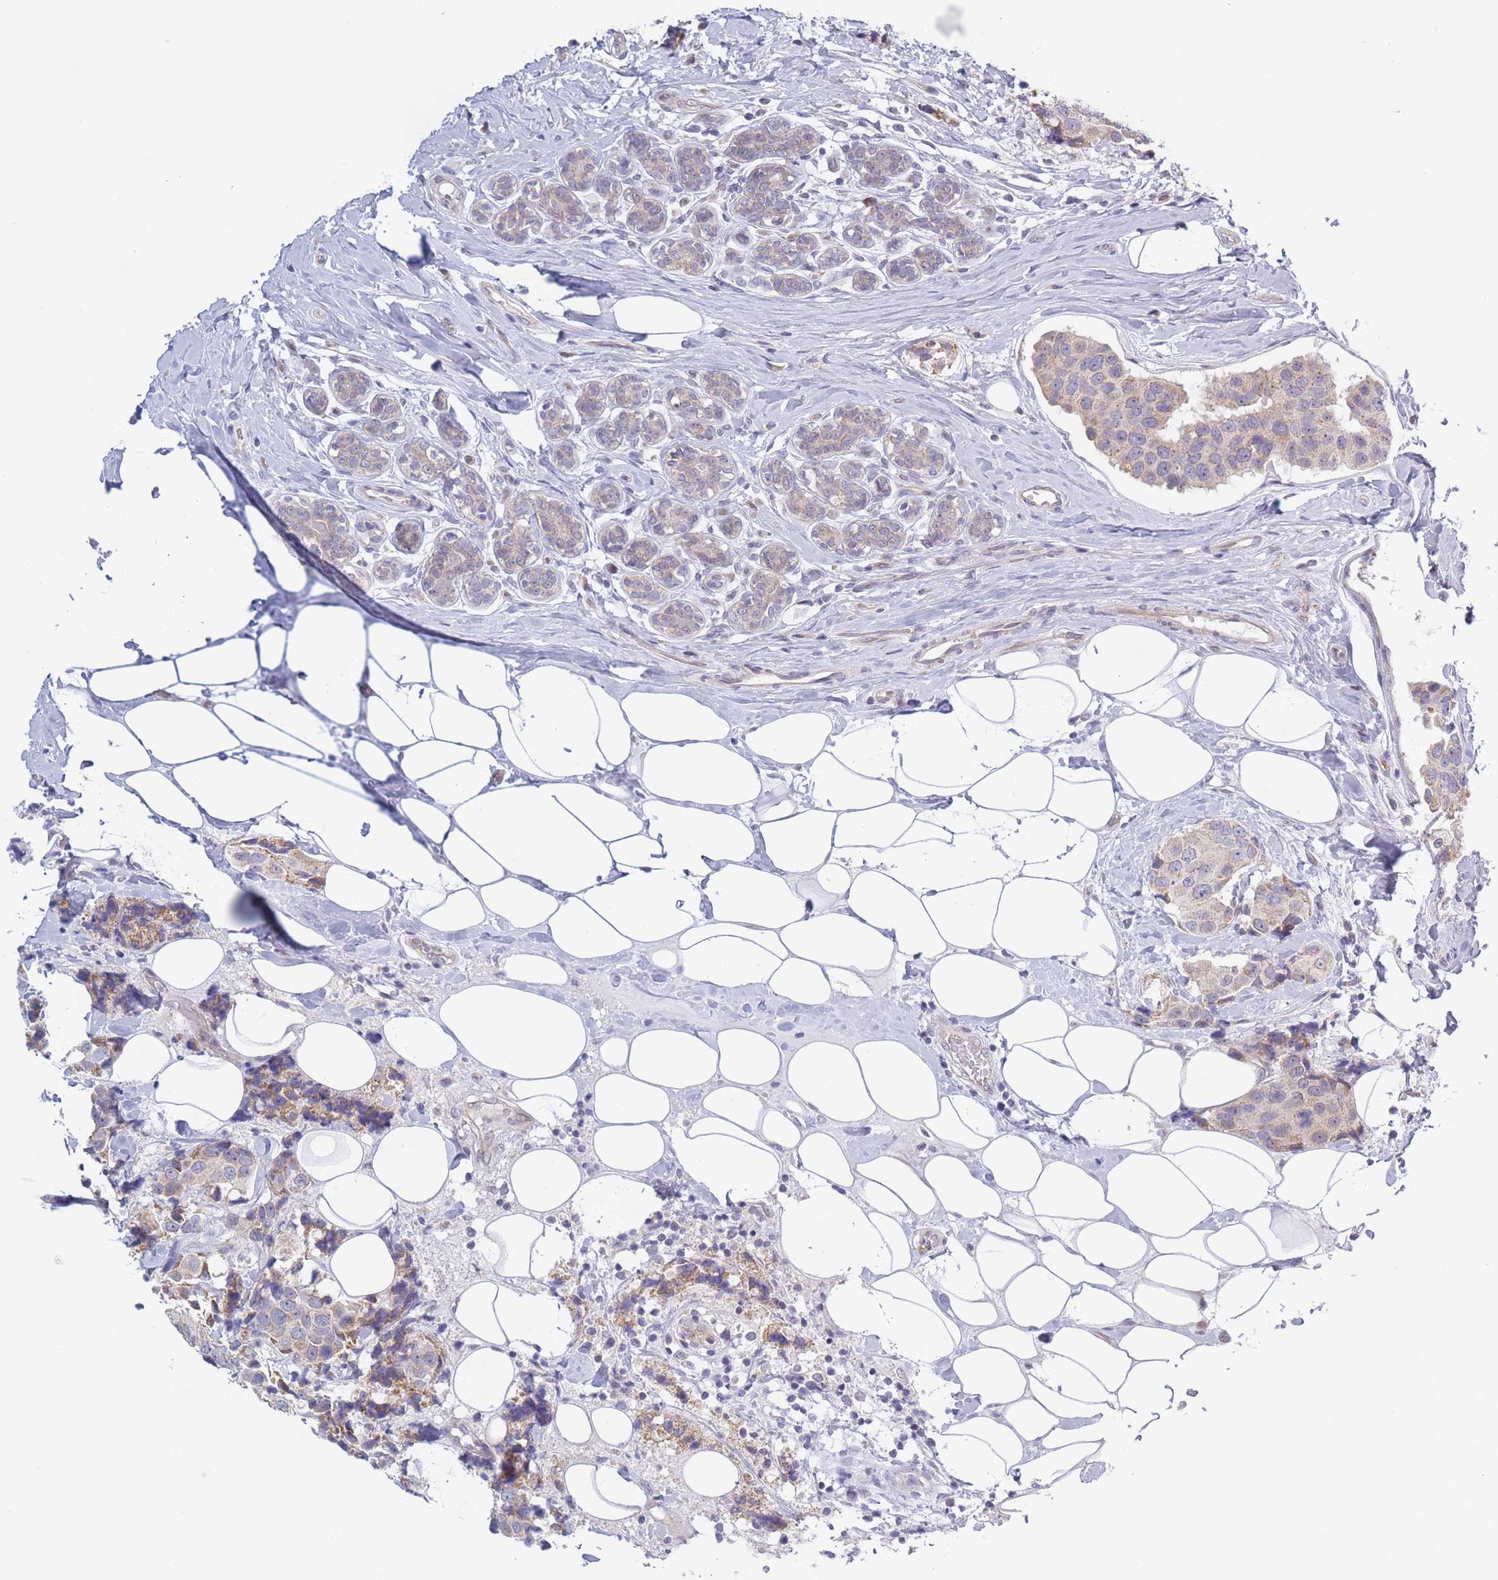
{"staining": {"intensity": "negative", "quantity": "none", "location": "none"}, "tissue": "breast cancer", "cell_type": "Tumor cells", "image_type": "cancer", "snomed": [{"axis": "morphology", "description": "Normal tissue, NOS"}, {"axis": "morphology", "description": "Duct carcinoma"}, {"axis": "topography", "description": "Breast"}], "caption": "Immunohistochemistry (IHC) of human breast cancer (invasive ductal carcinoma) shows no staining in tumor cells.", "gene": "FAM227B", "patient": {"sex": "female", "age": 39}}